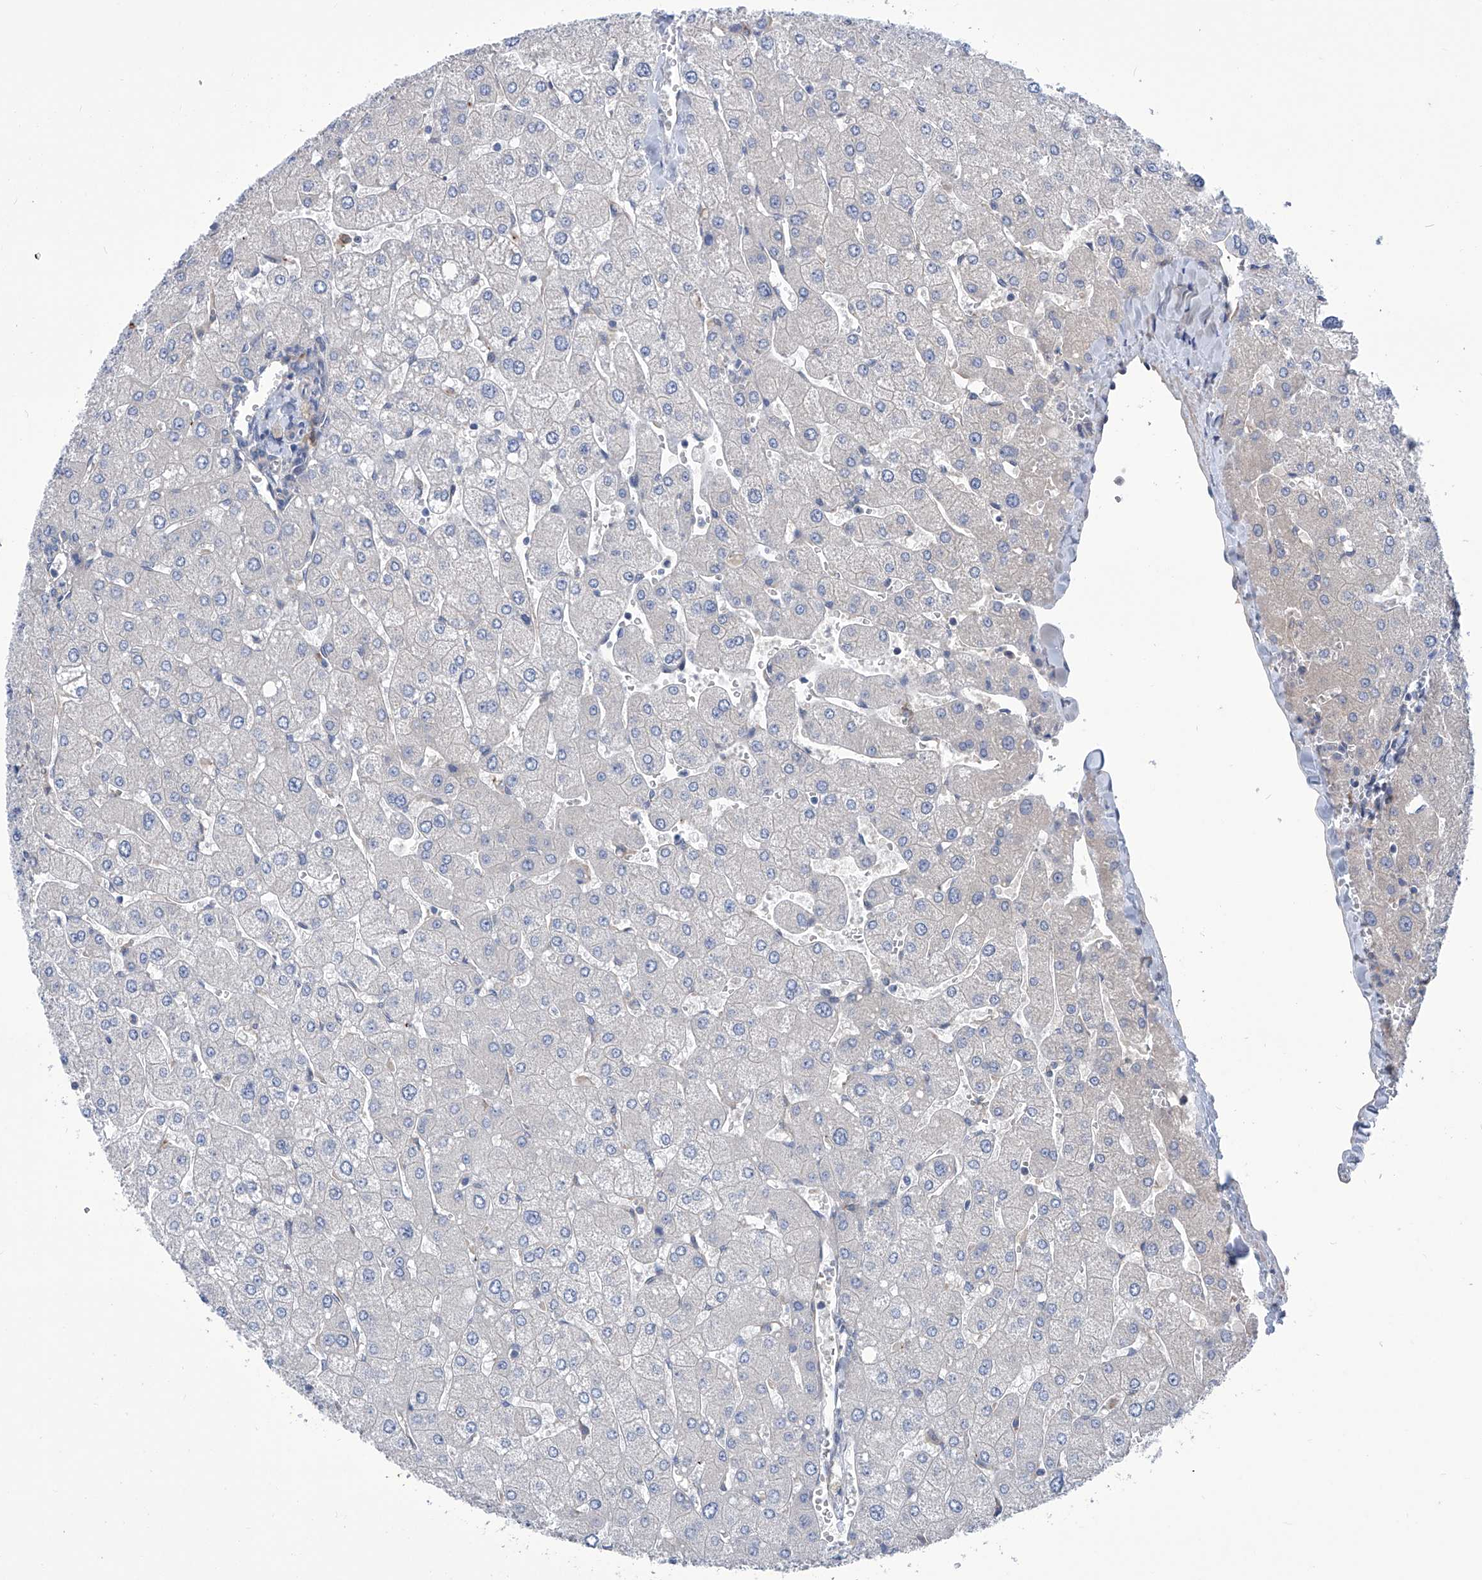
{"staining": {"intensity": "negative", "quantity": "none", "location": "none"}, "tissue": "liver", "cell_type": "Cholangiocytes", "image_type": "normal", "snomed": [{"axis": "morphology", "description": "Normal tissue, NOS"}, {"axis": "topography", "description": "Liver"}], "caption": "DAB (3,3'-diaminobenzidine) immunohistochemical staining of normal liver demonstrates no significant expression in cholangiocytes. The staining was performed using DAB (3,3'-diaminobenzidine) to visualize the protein expression in brown, while the nuclei were stained in blue with hematoxylin (Magnification: 20x).", "gene": "SMS", "patient": {"sex": "male", "age": 55}}